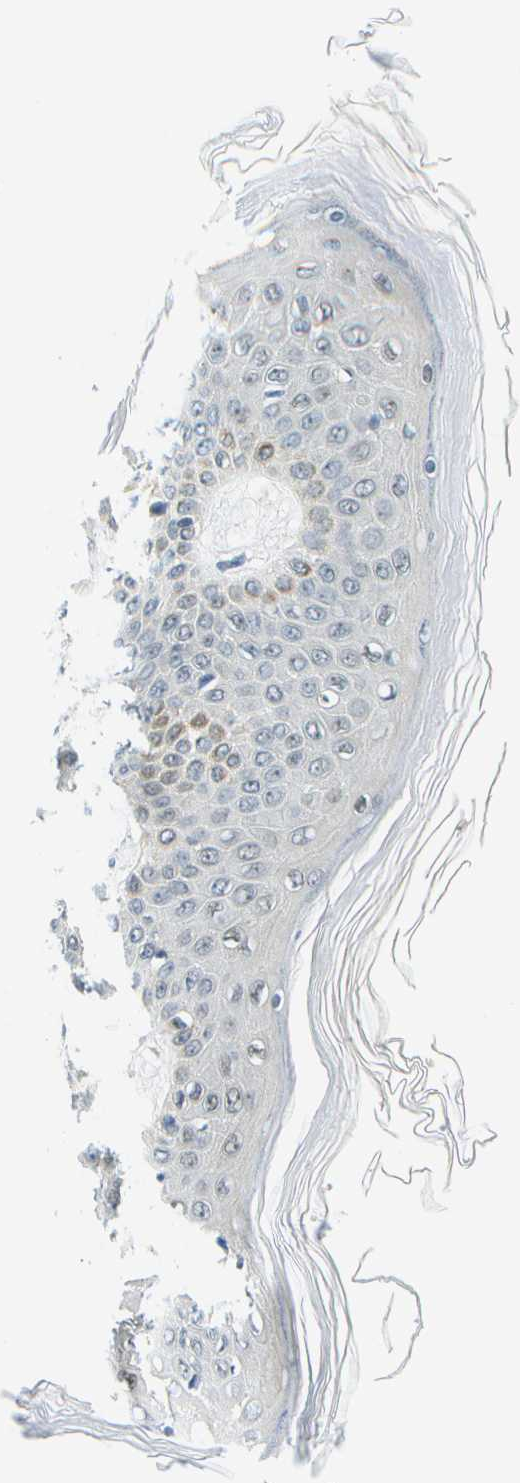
{"staining": {"intensity": "negative", "quantity": "none", "location": "none"}, "tissue": "skin", "cell_type": "Fibroblasts", "image_type": "normal", "snomed": [{"axis": "morphology", "description": "Normal tissue, NOS"}, {"axis": "topography", "description": "Skin"}], "caption": "This is an immunohistochemistry image of benign skin. There is no positivity in fibroblasts.", "gene": "PITHD1", "patient": {"sex": "male", "age": 53}}